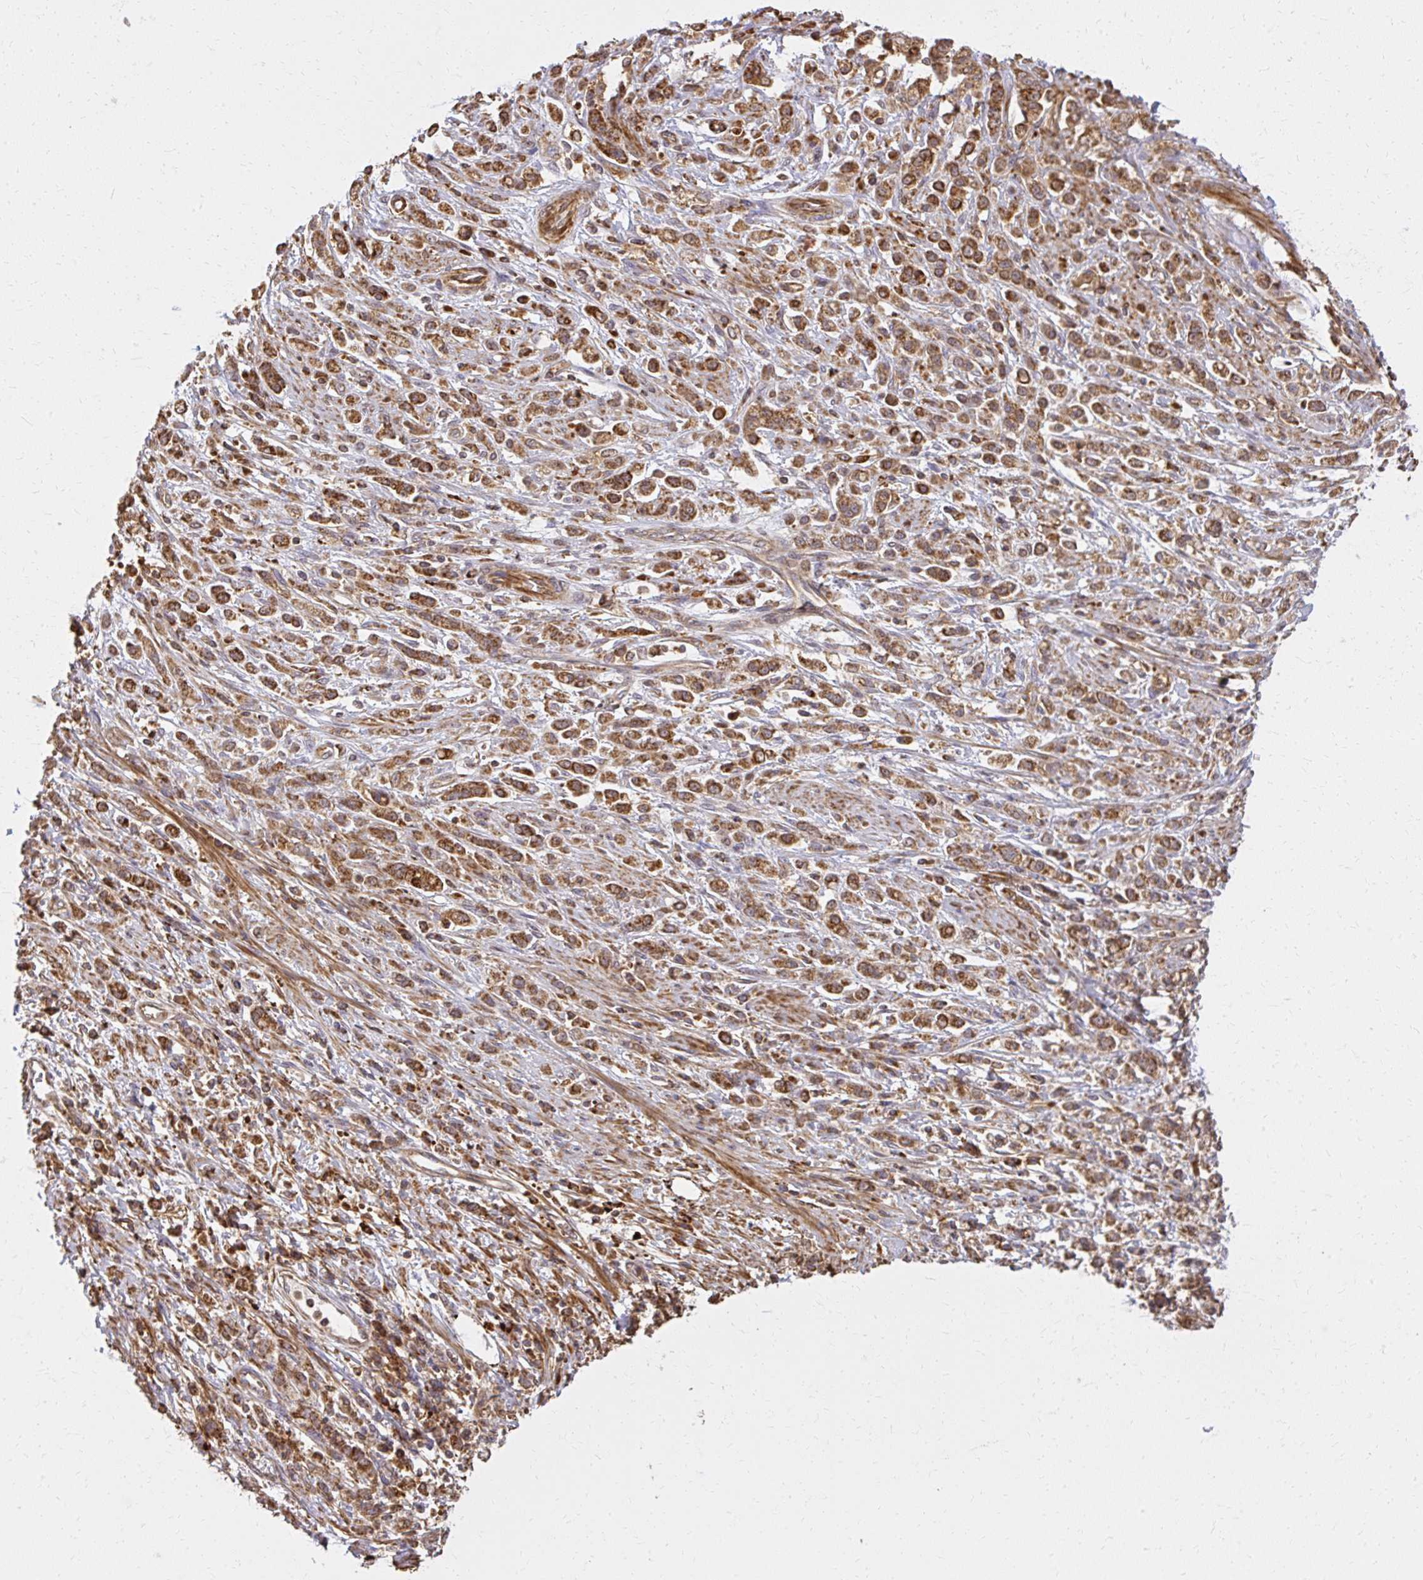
{"staining": {"intensity": "strong", "quantity": ">75%", "location": "cytoplasmic/membranous"}, "tissue": "stomach cancer", "cell_type": "Tumor cells", "image_type": "cancer", "snomed": [{"axis": "morphology", "description": "Adenocarcinoma, NOS"}, {"axis": "topography", "description": "Stomach"}], "caption": "Protein positivity by IHC displays strong cytoplasmic/membranous positivity in about >75% of tumor cells in adenocarcinoma (stomach).", "gene": "GNS", "patient": {"sex": "female", "age": 60}}